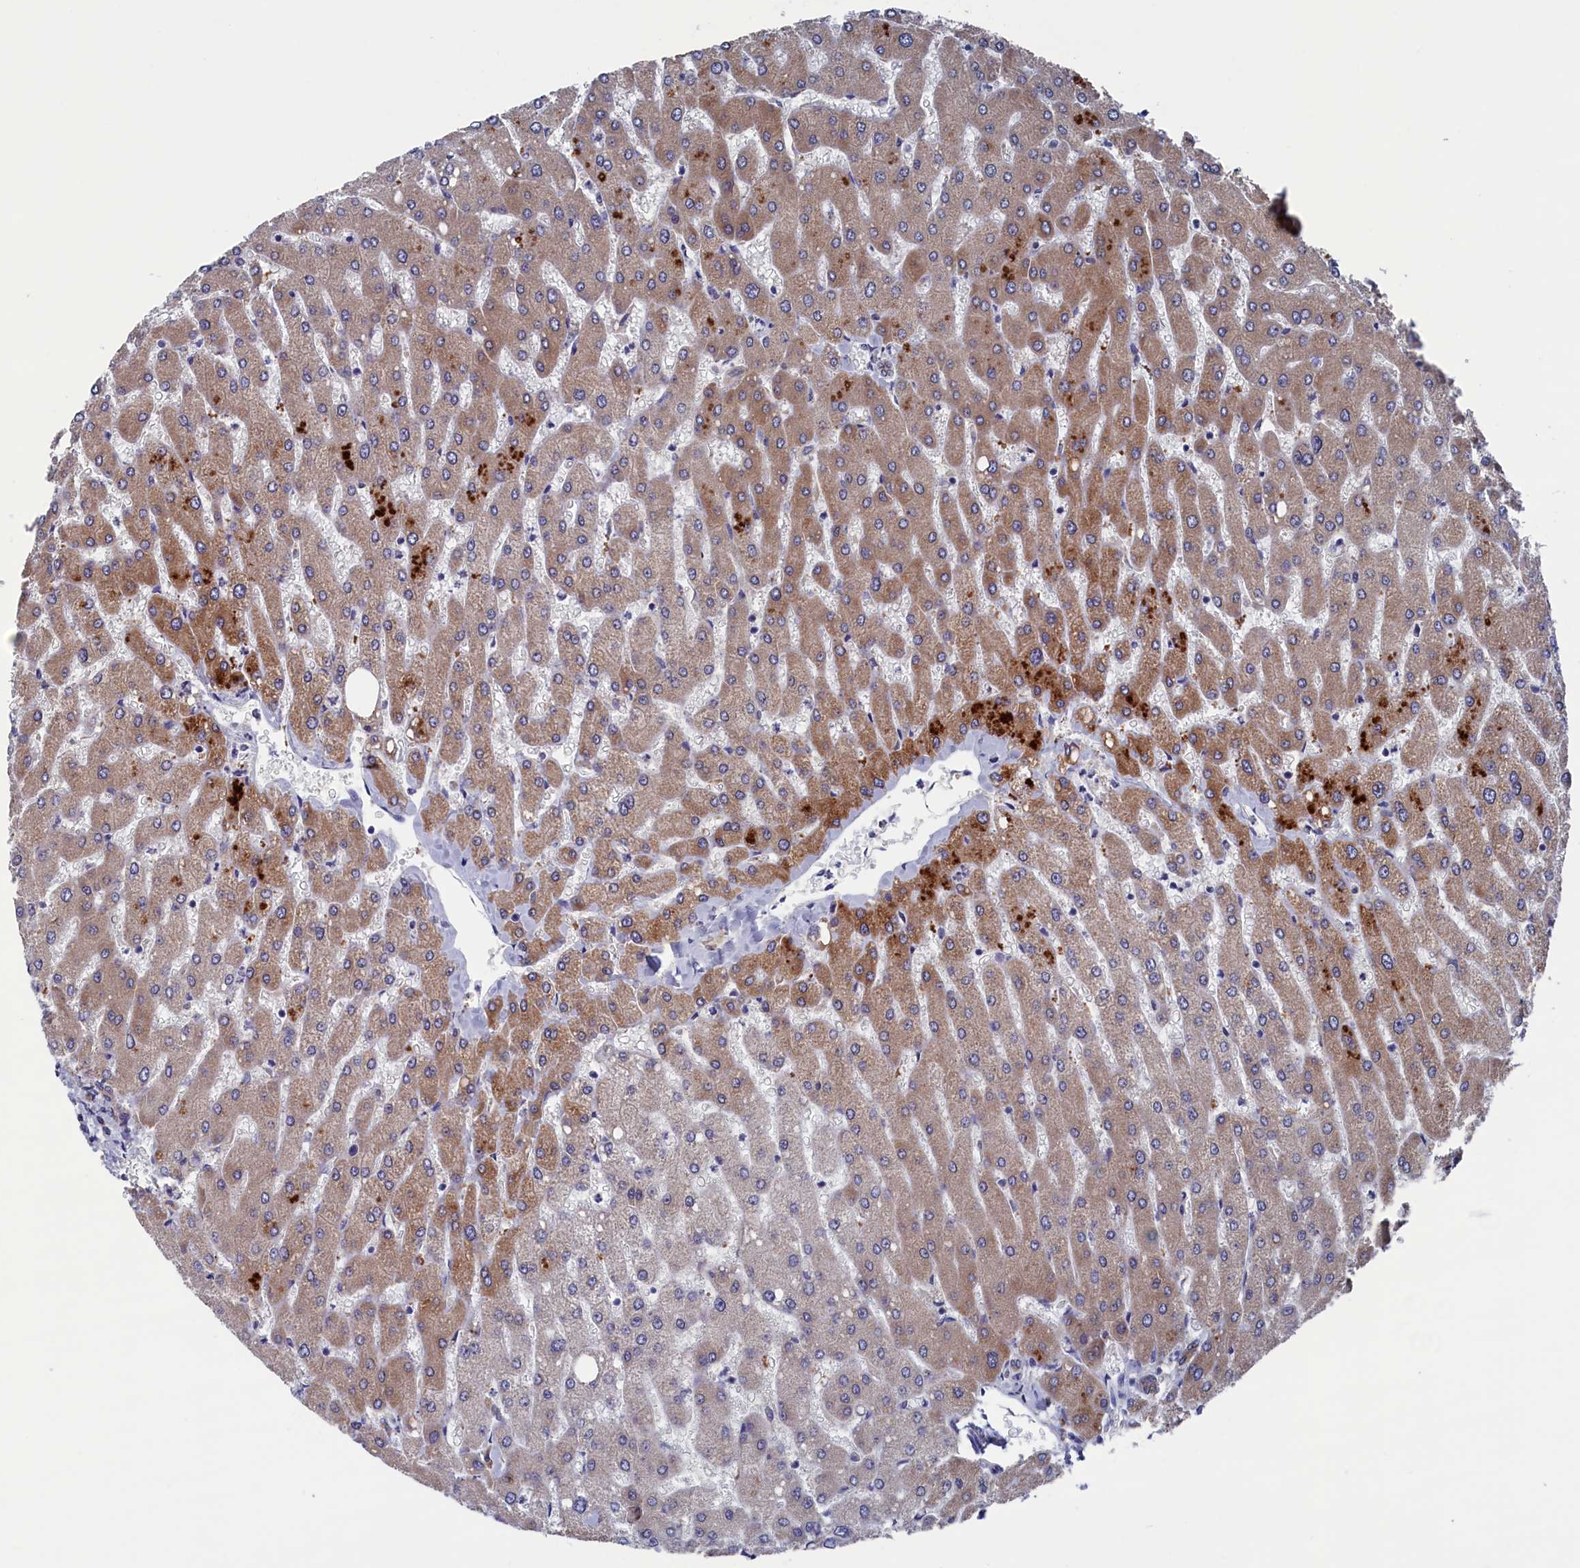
{"staining": {"intensity": "weak", "quantity": "25%-75%", "location": "cytoplasmic/membranous"}, "tissue": "liver", "cell_type": "Cholangiocytes", "image_type": "normal", "snomed": [{"axis": "morphology", "description": "Normal tissue, NOS"}, {"axis": "topography", "description": "Liver"}], "caption": "Brown immunohistochemical staining in benign liver shows weak cytoplasmic/membranous staining in about 25%-75% of cholangiocytes.", "gene": "SPATA13", "patient": {"sex": "male", "age": 55}}